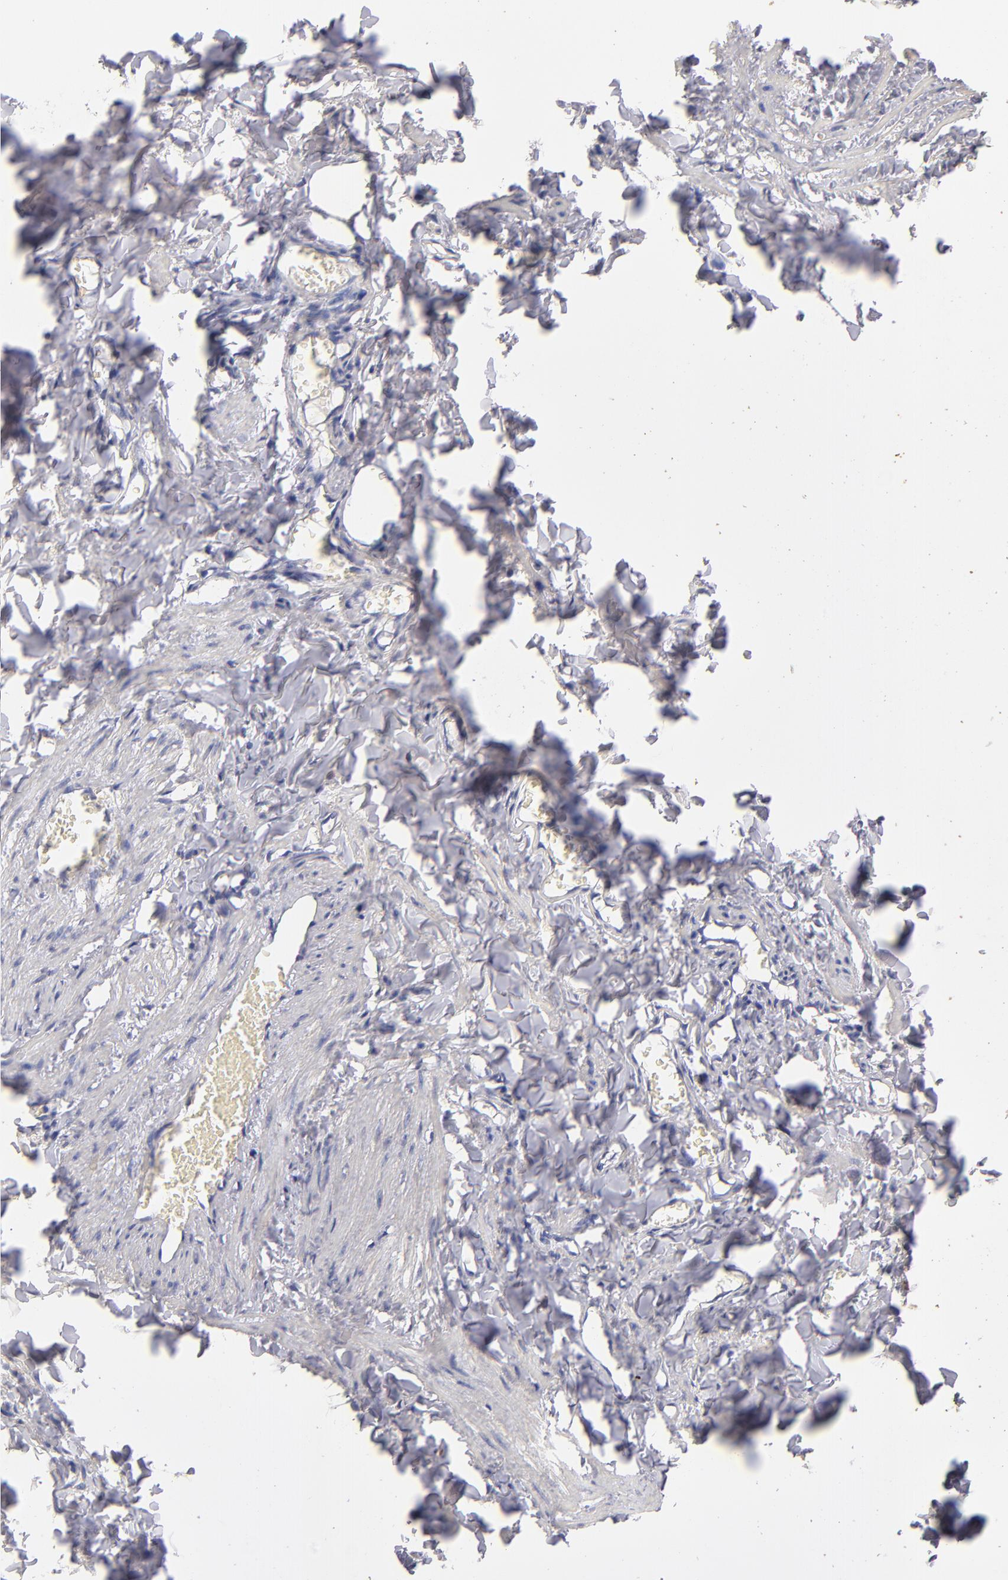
{"staining": {"intensity": "moderate", "quantity": "25%-75%", "location": "cytoplasmic/membranous"}, "tissue": "adipose tissue", "cell_type": "Adipocytes", "image_type": "normal", "snomed": [{"axis": "morphology", "description": "Normal tissue, NOS"}, {"axis": "topography", "description": "Vascular tissue"}], "caption": "Brown immunohistochemical staining in normal adipose tissue reveals moderate cytoplasmic/membranous positivity in approximately 25%-75% of adipocytes. (DAB (3,3'-diaminobenzidine) IHC, brown staining for protein, blue staining for nuclei).", "gene": "GNAZ", "patient": {"sex": "male", "age": 41}}